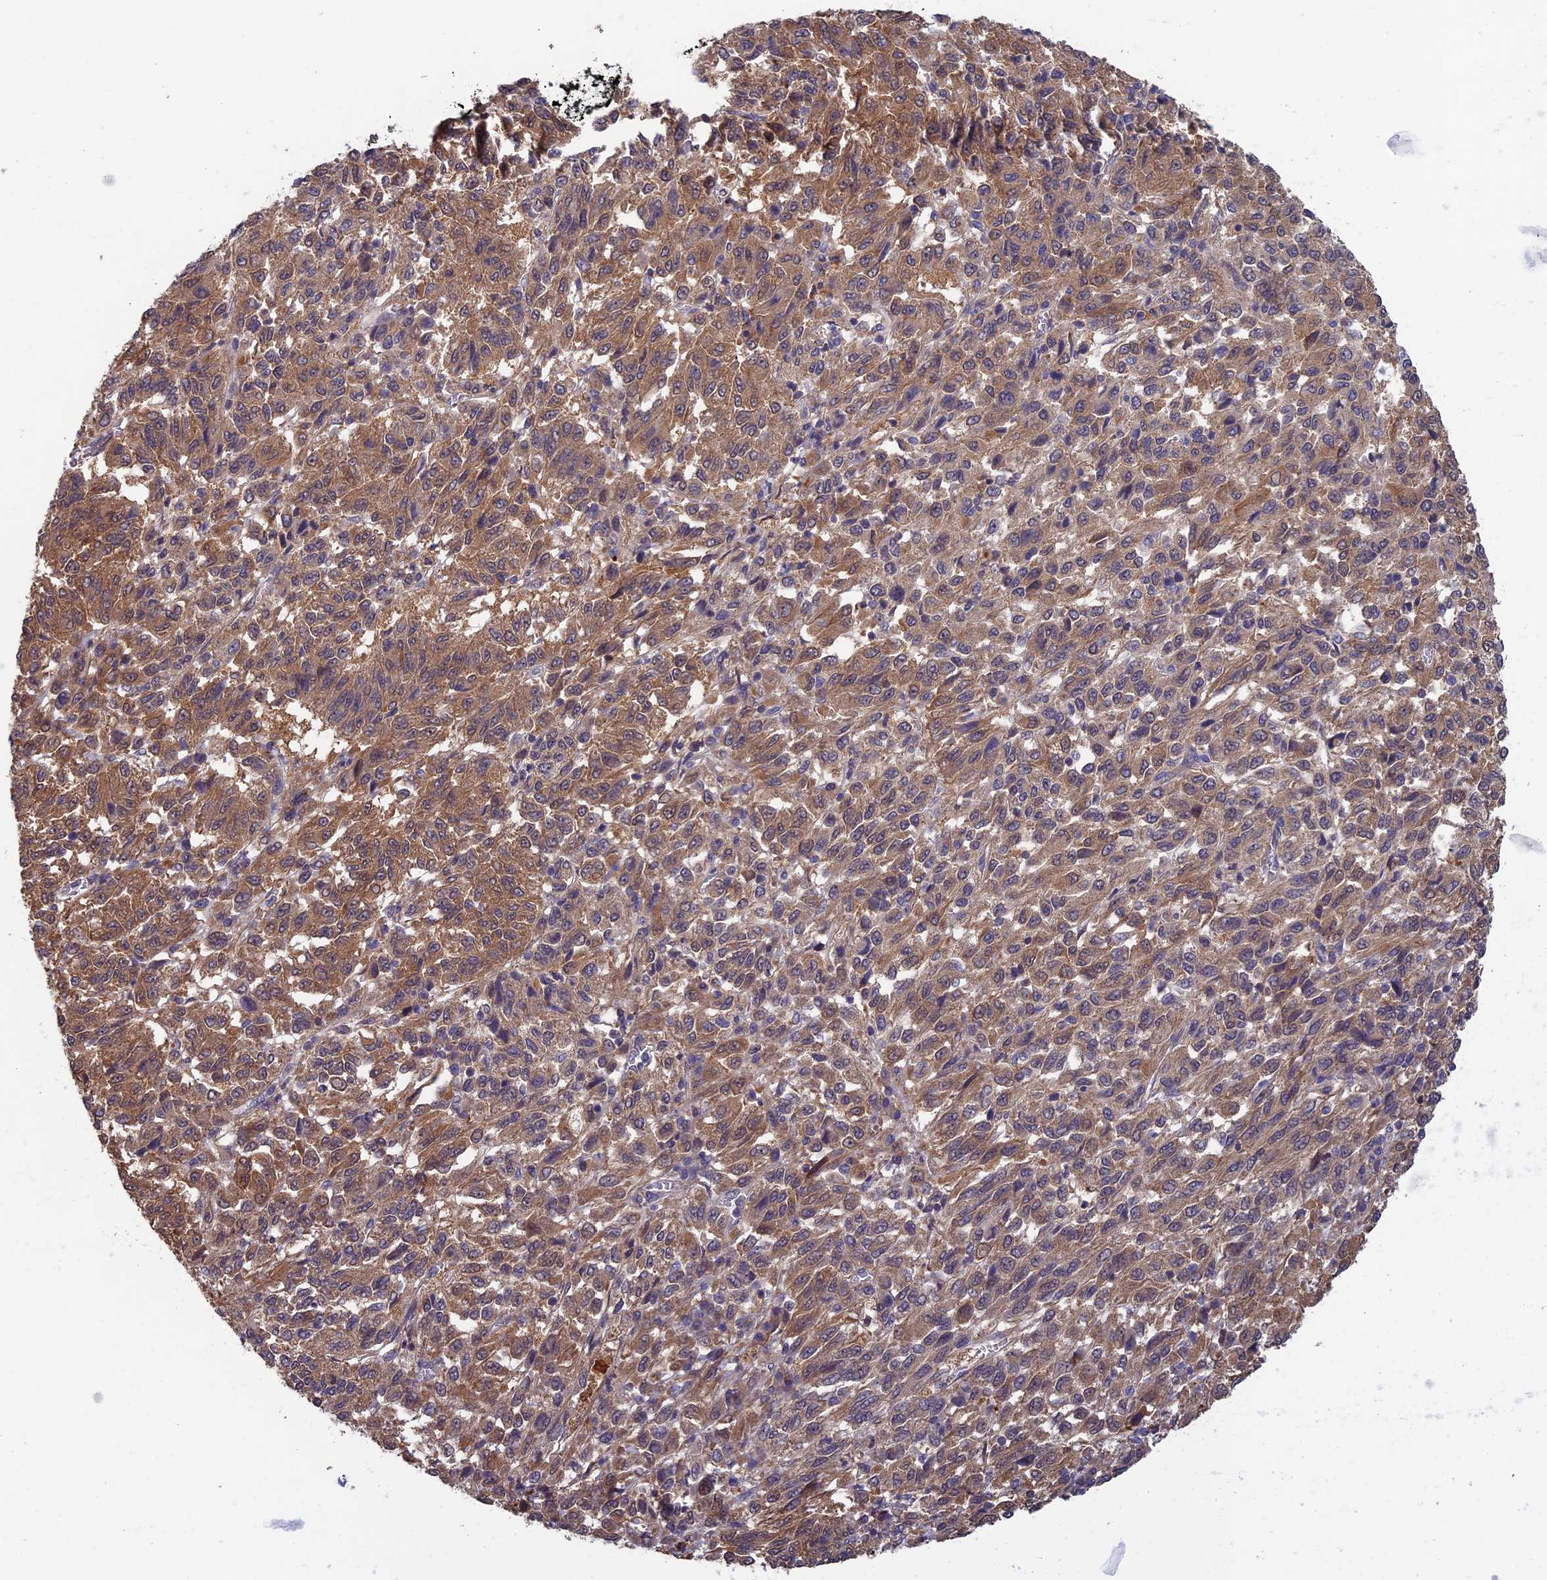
{"staining": {"intensity": "moderate", "quantity": ">75%", "location": "cytoplasmic/membranous"}, "tissue": "melanoma", "cell_type": "Tumor cells", "image_type": "cancer", "snomed": [{"axis": "morphology", "description": "Malignant melanoma, Metastatic site"}, {"axis": "topography", "description": "Lung"}], "caption": "Brown immunohistochemical staining in melanoma exhibits moderate cytoplasmic/membranous expression in about >75% of tumor cells. (DAB (3,3'-diaminobenzidine) IHC with brightfield microscopy, high magnification).", "gene": "LCMT1", "patient": {"sex": "male", "age": 64}}